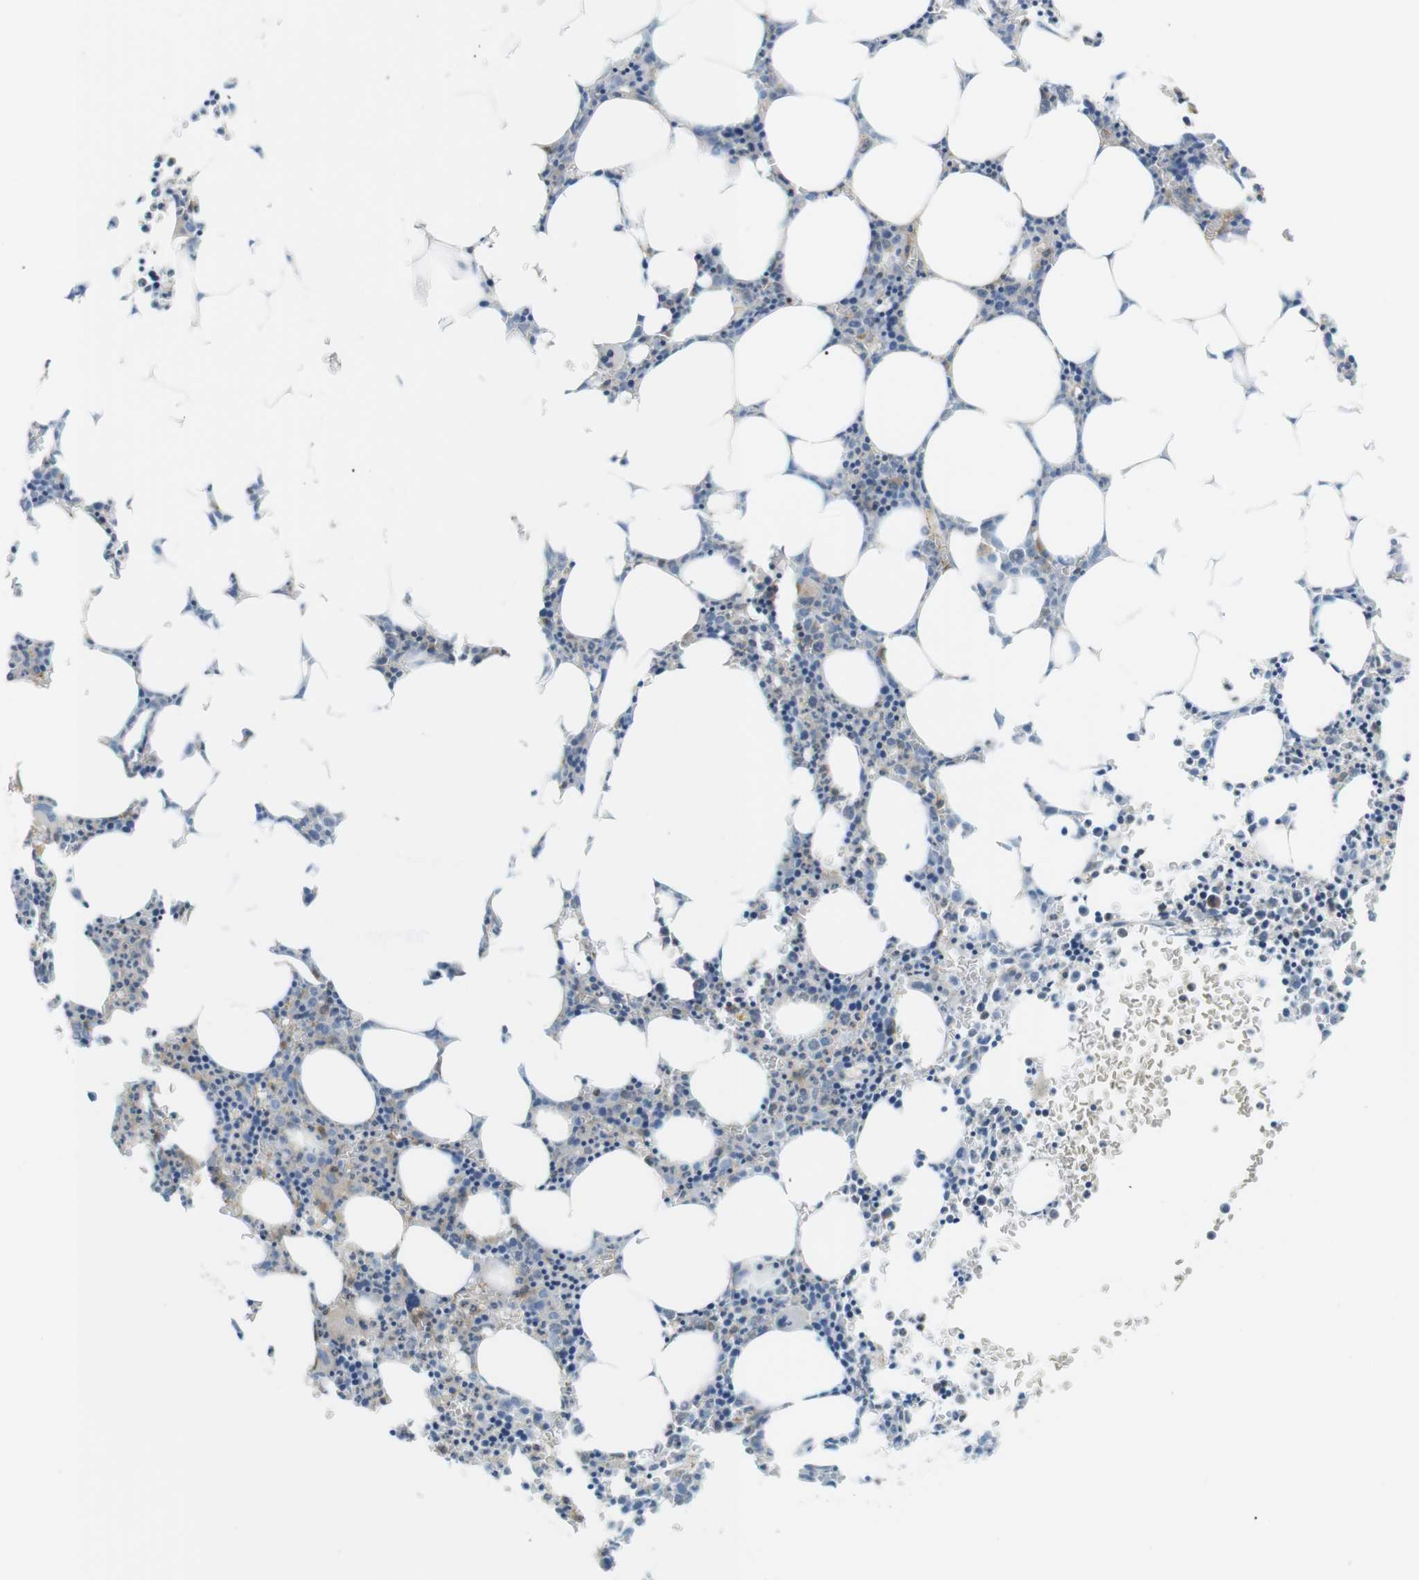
{"staining": {"intensity": "moderate", "quantity": "25%-75%", "location": "cytoplasmic/membranous"}, "tissue": "bone marrow", "cell_type": "Hematopoietic cells", "image_type": "normal", "snomed": [{"axis": "morphology", "description": "Normal tissue, NOS"}, {"axis": "morphology", "description": "Inflammation, NOS"}, {"axis": "topography", "description": "Bone marrow"}], "caption": "Bone marrow stained with immunohistochemistry (IHC) exhibits moderate cytoplasmic/membranous expression in approximately 25%-75% of hematopoietic cells. The staining is performed using DAB brown chromogen to label protein expression. The nuclei are counter-stained blue using hematoxylin.", "gene": "PEPD", "patient": {"sex": "female", "age": 61}}